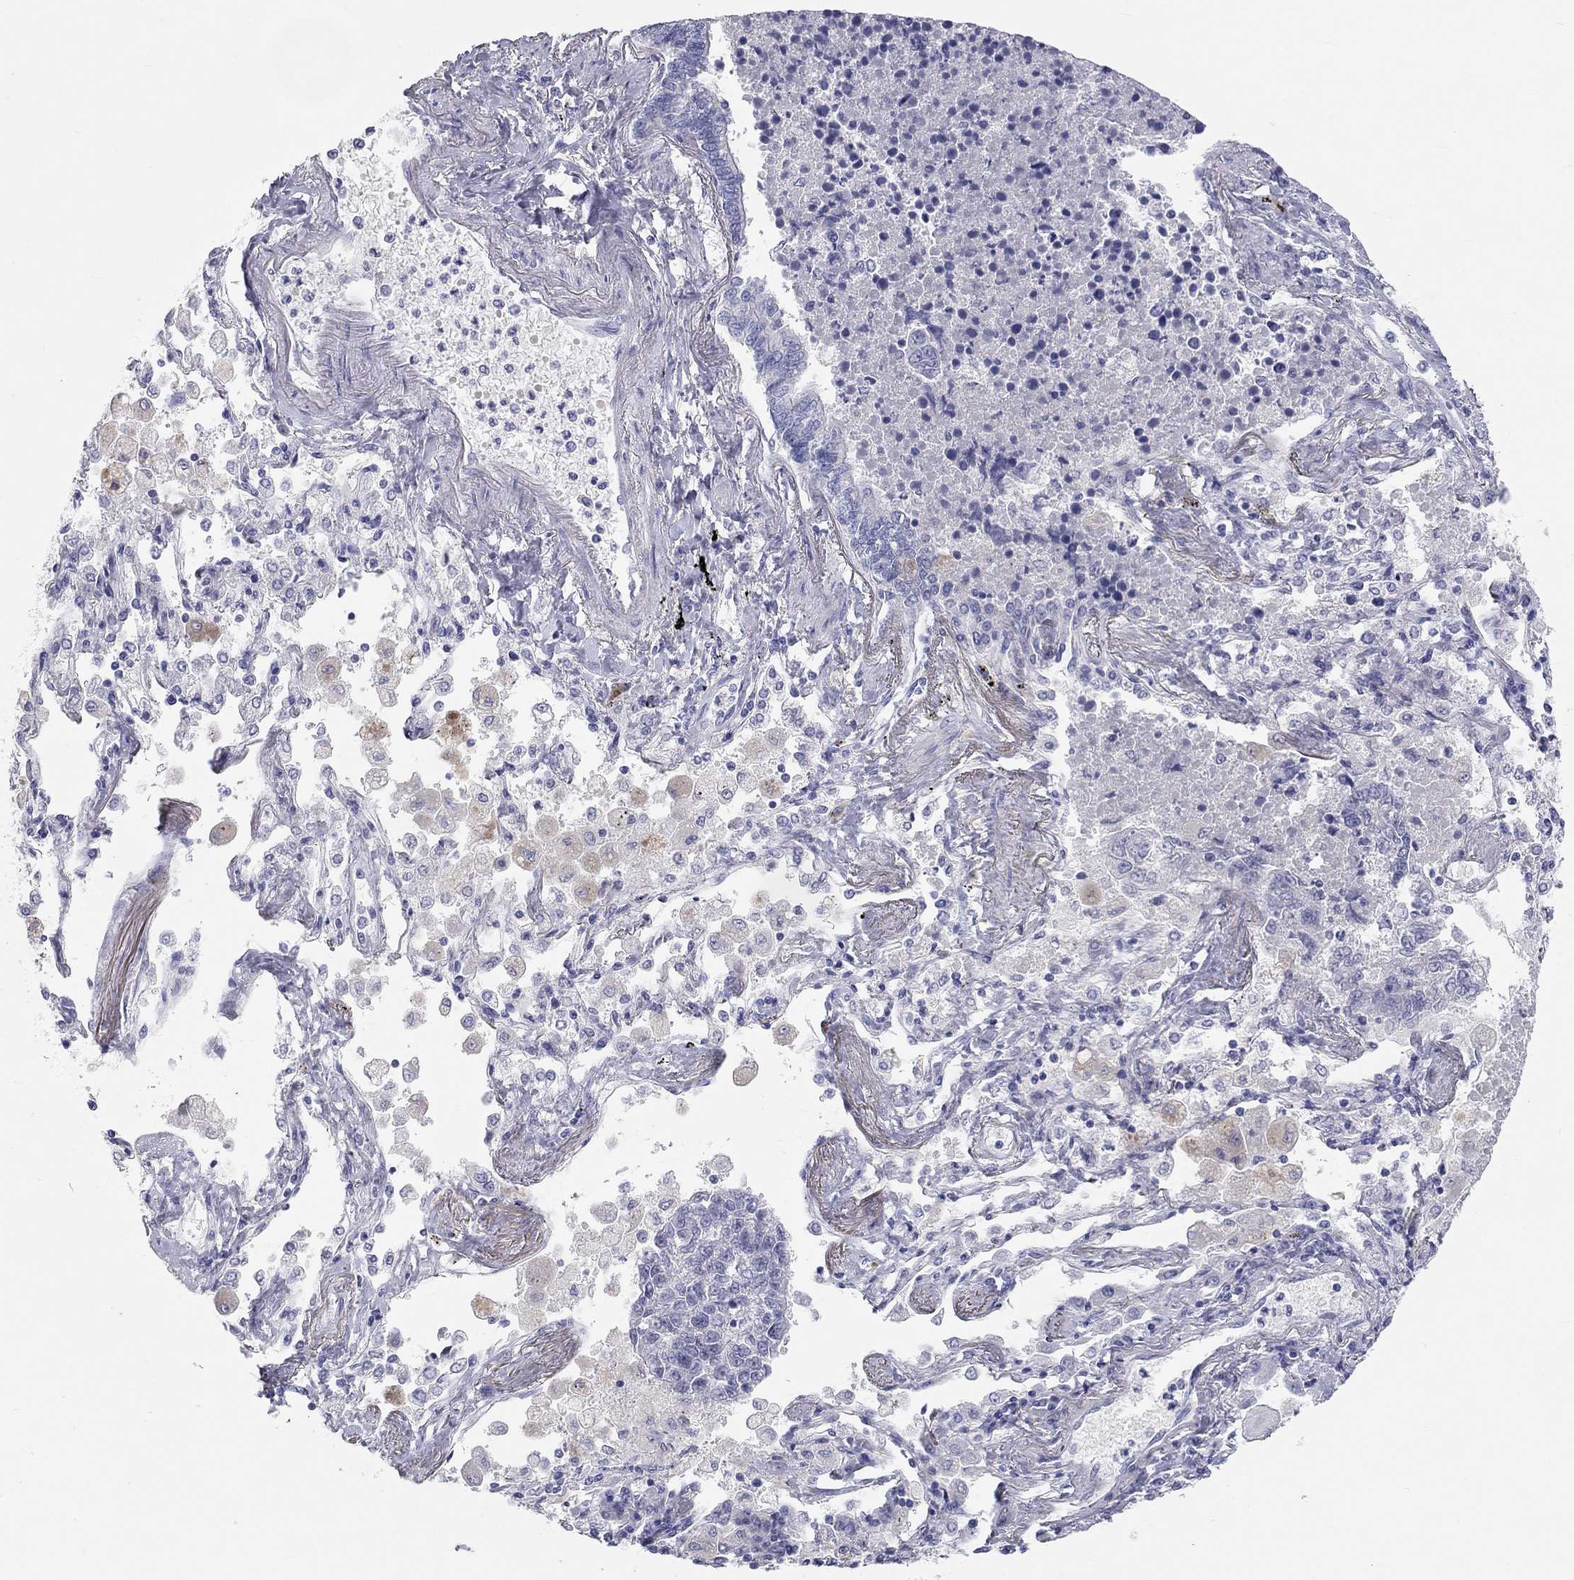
{"staining": {"intensity": "negative", "quantity": "none", "location": "none"}, "tissue": "lung cancer", "cell_type": "Tumor cells", "image_type": "cancer", "snomed": [{"axis": "morphology", "description": "Adenocarcinoma, NOS"}, {"axis": "topography", "description": "Lung"}], "caption": "A histopathology image of human lung cancer (adenocarcinoma) is negative for staining in tumor cells.", "gene": "PCDHGC5", "patient": {"sex": "male", "age": 49}}